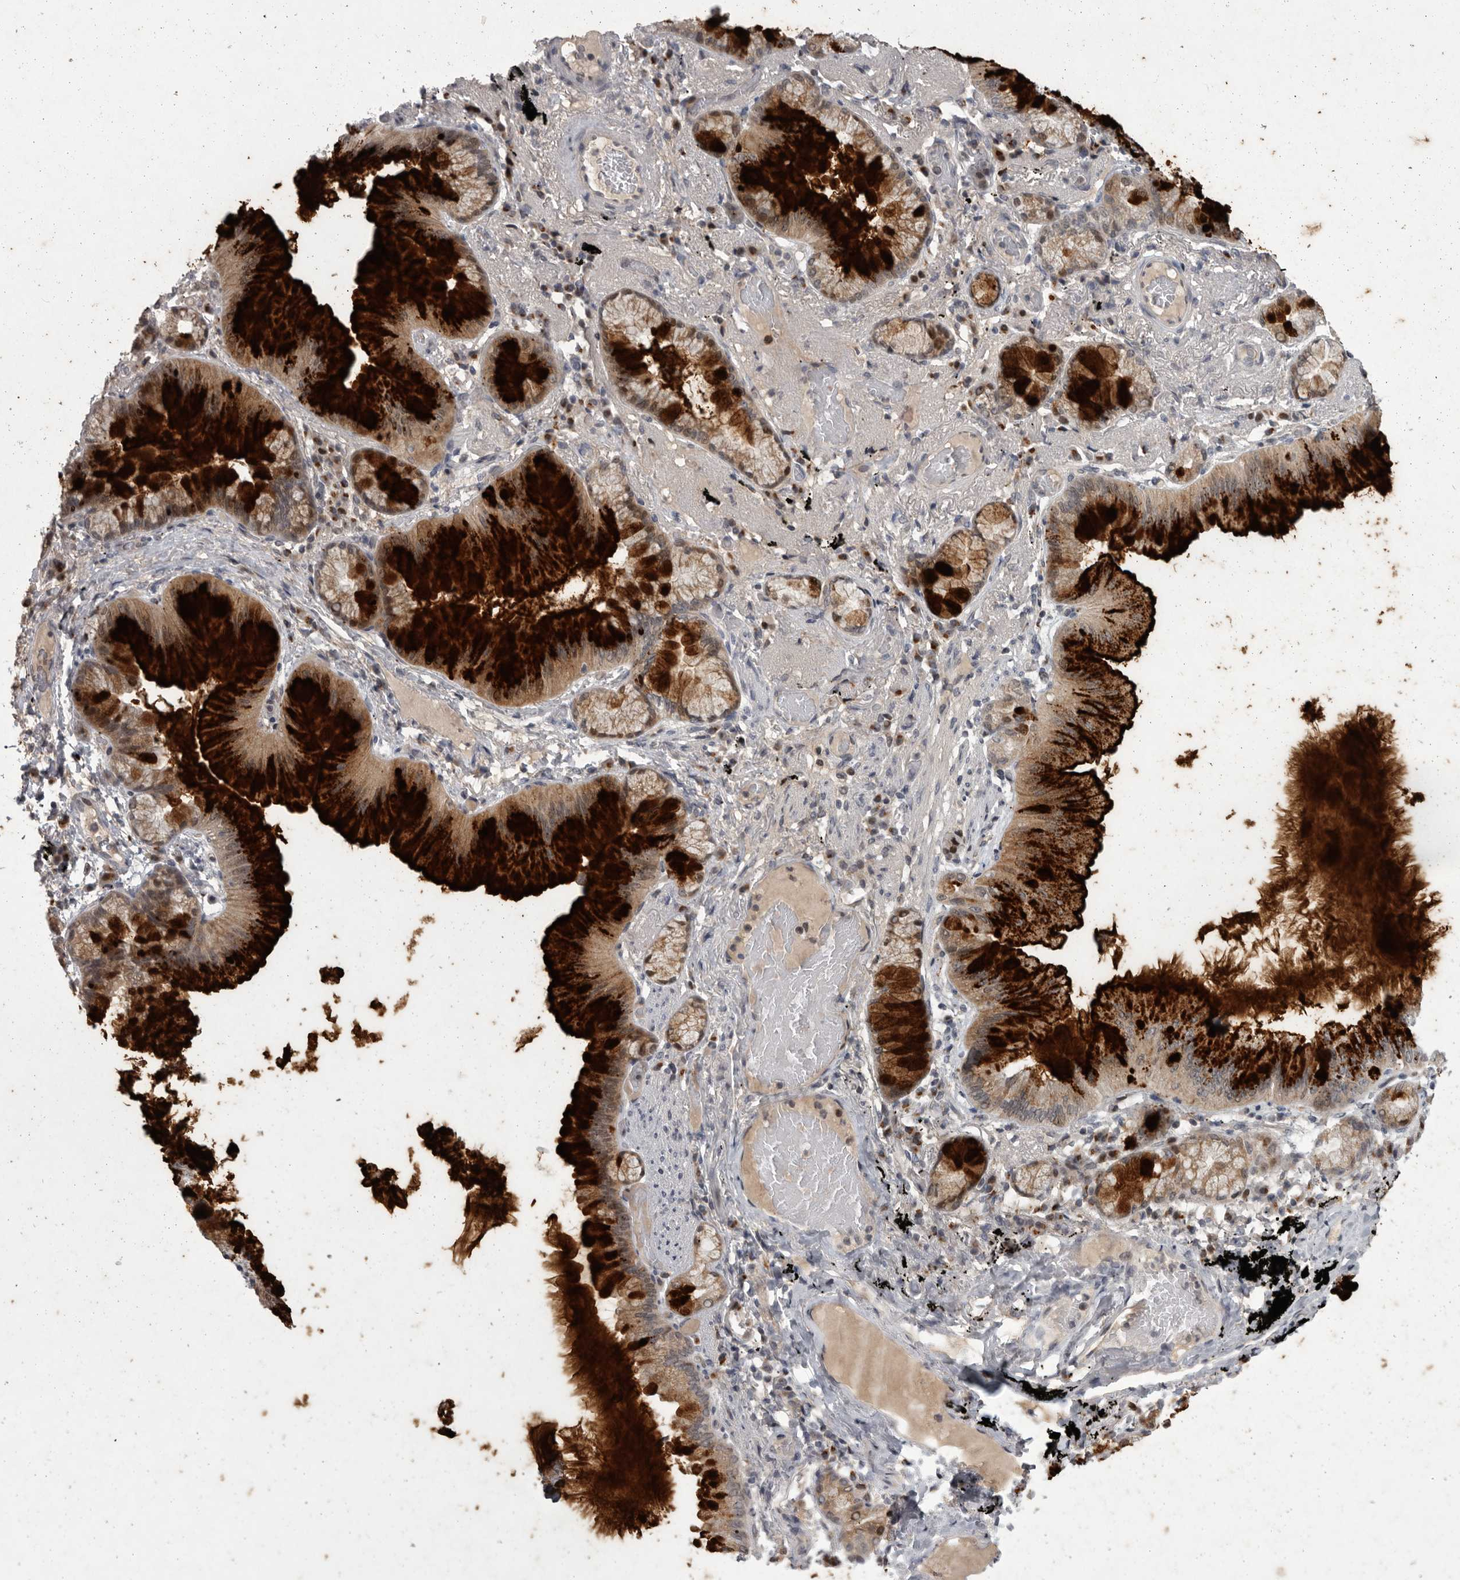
{"staining": {"intensity": "strong", "quantity": ">75%", "location": "cytoplasmic/membranous"}, "tissue": "lung cancer", "cell_type": "Tumor cells", "image_type": "cancer", "snomed": [{"axis": "morphology", "description": "Adenocarcinoma, NOS"}, {"axis": "topography", "description": "Lung"}], "caption": "This is a photomicrograph of immunohistochemistry (IHC) staining of lung adenocarcinoma, which shows strong positivity in the cytoplasmic/membranous of tumor cells.", "gene": "MAN2A1", "patient": {"sex": "female", "age": 70}}